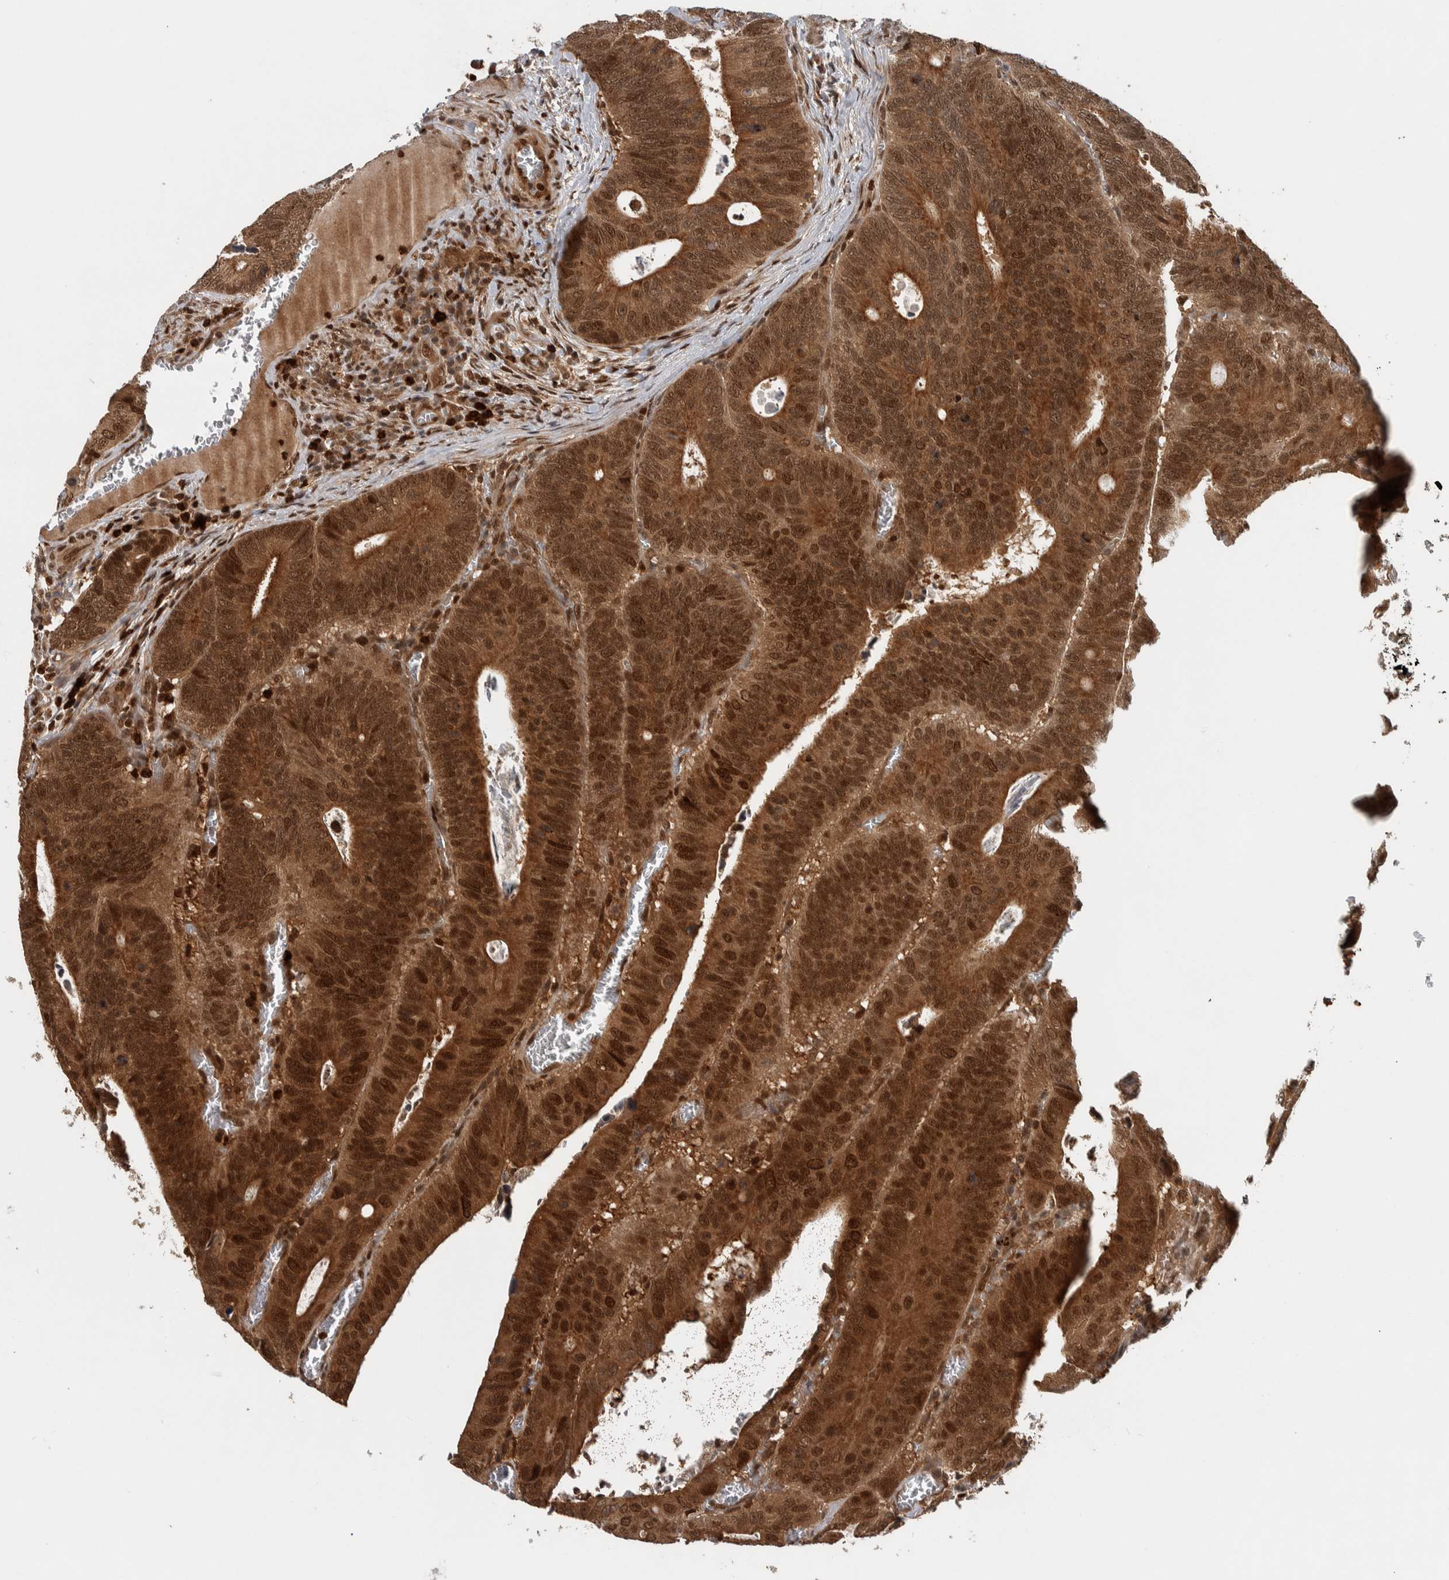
{"staining": {"intensity": "strong", "quantity": ">75%", "location": "cytoplasmic/membranous,nuclear"}, "tissue": "colorectal cancer", "cell_type": "Tumor cells", "image_type": "cancer", "snomed": [{"axis": "morphology", "description": "Inflammation, NOS"}, {"axis": "morphology", "description": "Adenocarcinoma, NOS"}, {"axis": "topography", "description": "Colon"}], "caption": "Adenocarcinoma (colorectal) stained with immunohistochemistry (IHC) displays strong cytoplasmic/membranous and nuclear staining in about >75% of tumor cells. (brown staining indicates protein expression, while blue staining denotes nuclei).", "gene": "RPS6KA4", "patient": {"sex": "male", "age": 72}}